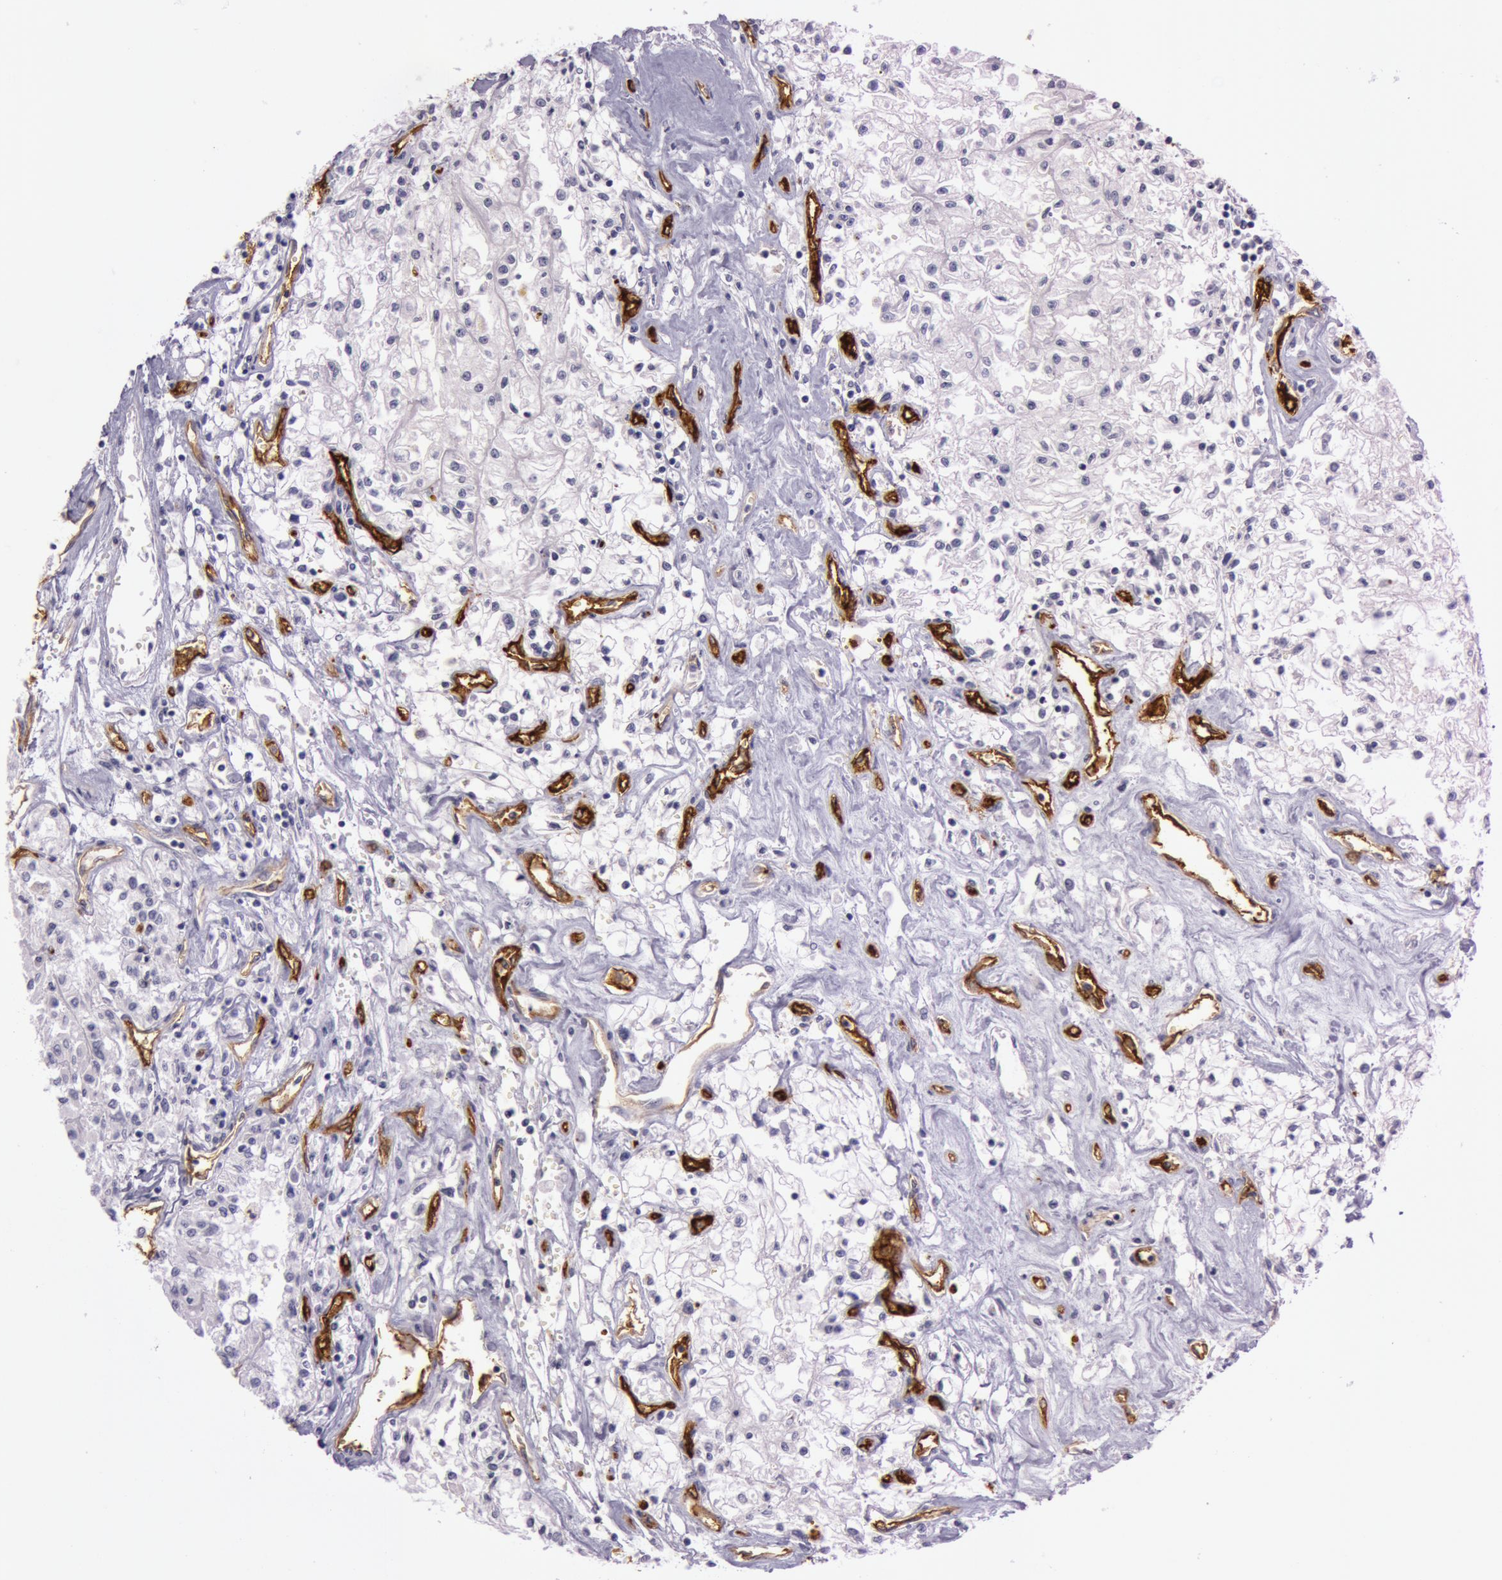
{"staining": {"intensity": "negative", "quantity": "none", "location": "none"}, "tissue": "renal cancer", "cell_type": "Tumor cells", "image_type": "cancer", "snomed": [{"axis": "morphology", "description": "Adenocarcinoma, NOS"}, {"axis": "topography", "description": "Kidney"}], "caption": "Immunohistochemical staining of renal cancer reveals no significant staining in tumor cells.", "gene": "FOLH1", "patient": {"sex": "male", "age": 78}}